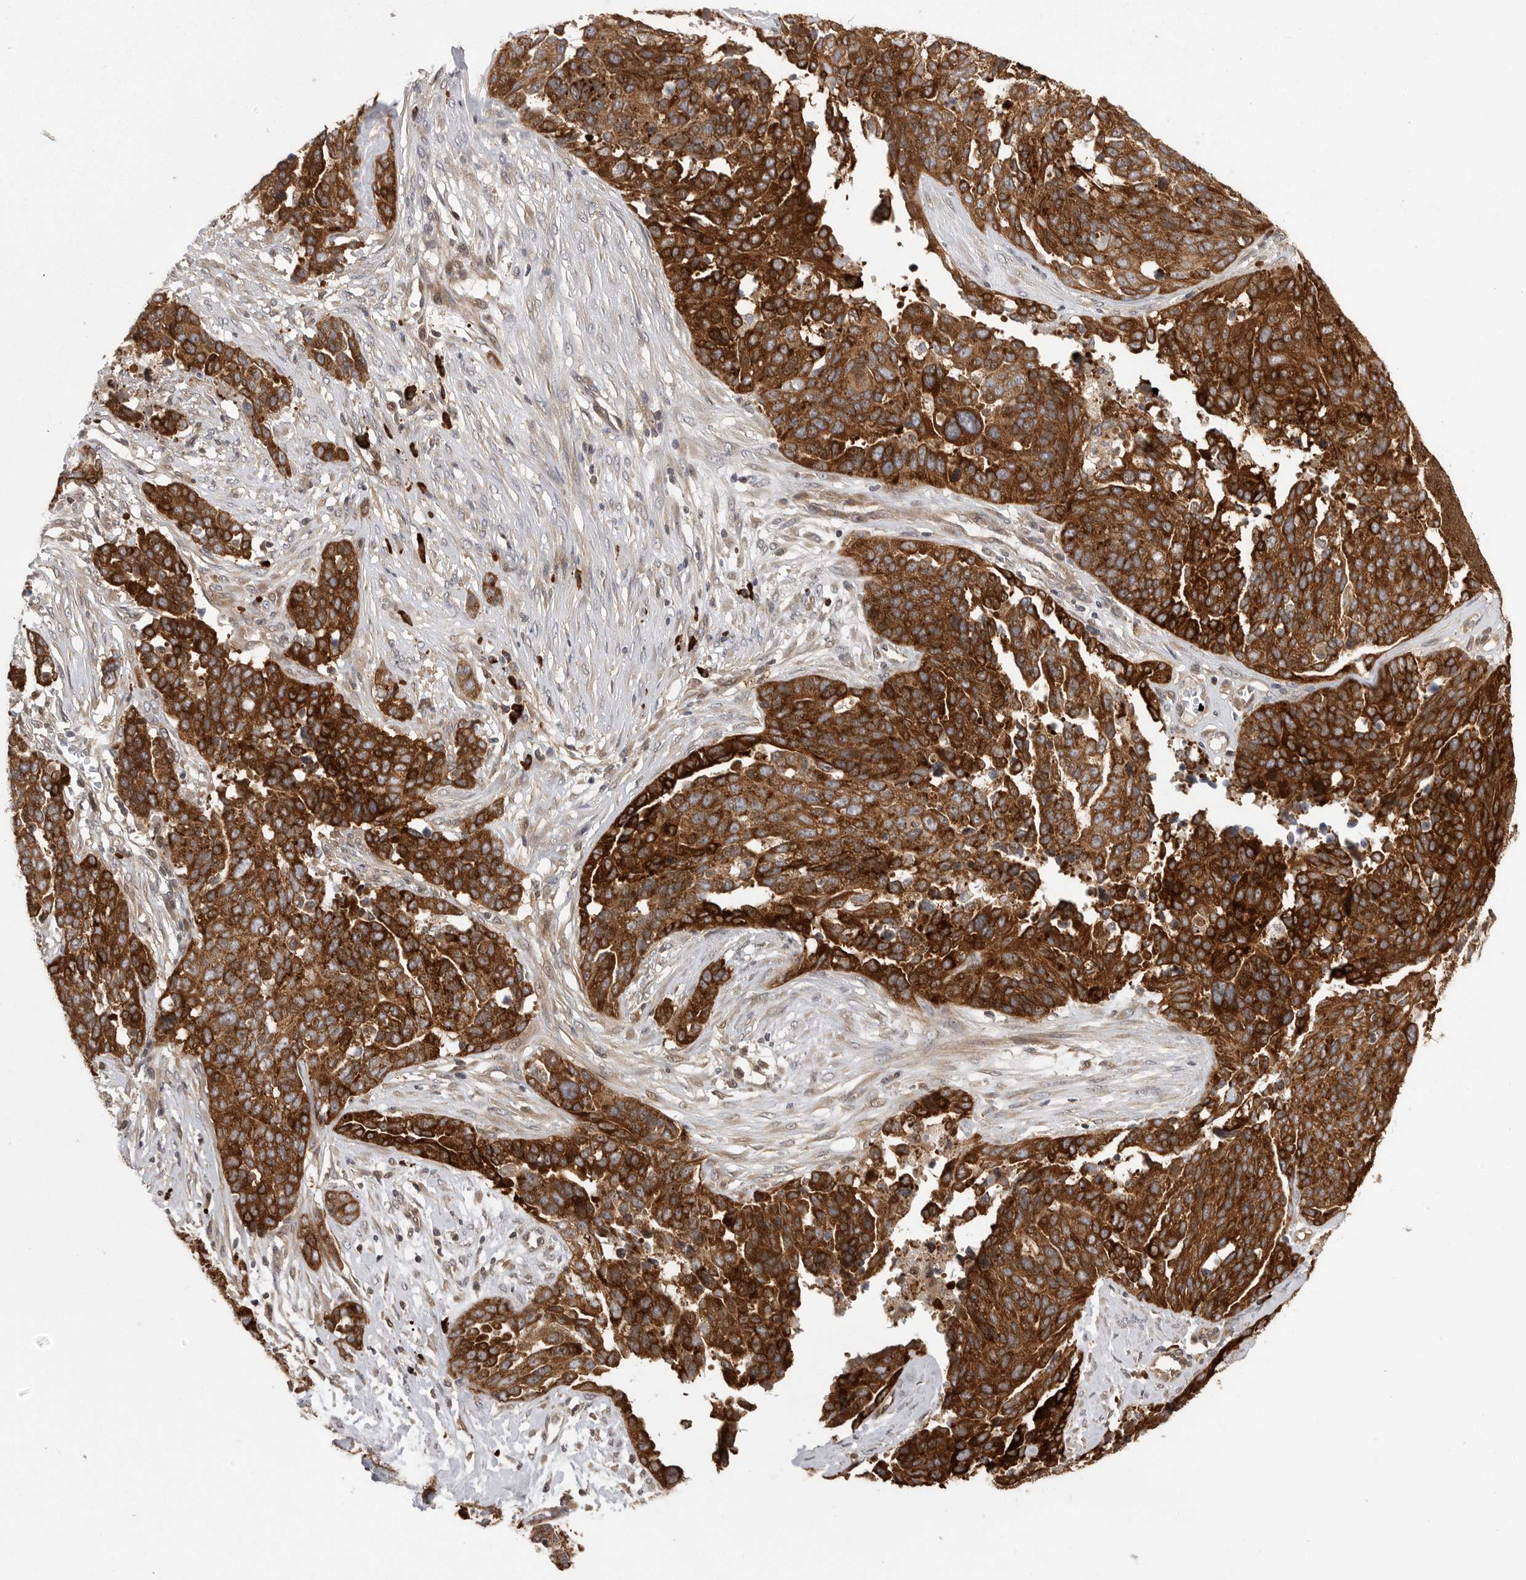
{"staining": {"intensity": "strong", "quantity": ">75%", "location": "cytoplasmic/membranous"}, "tissue": "ovarian cancer", "cell_type": "Tumor cells", "image_type": "cancer", "snomed": [{"axis": "morphology", "description": "Cystadenocarcinoma, serous, NOS"}, {"axis": "topography", "description": "Ovary"}], "caption": "An IHC image of tumor tissue is shown. Protein staining in brown highlights strong cytoplasmic/membranous positivity in serous cystadenocarcinoma (ovarian) within tumor cells. The protein is stained brown, and the nuclei are stained in blue (DAB (3,3'-diaminobenzidine) IHC with brightfield microscopy, high magnification).", "gene": "OXR1", "patient": {"sex": "female", "age": 44}}